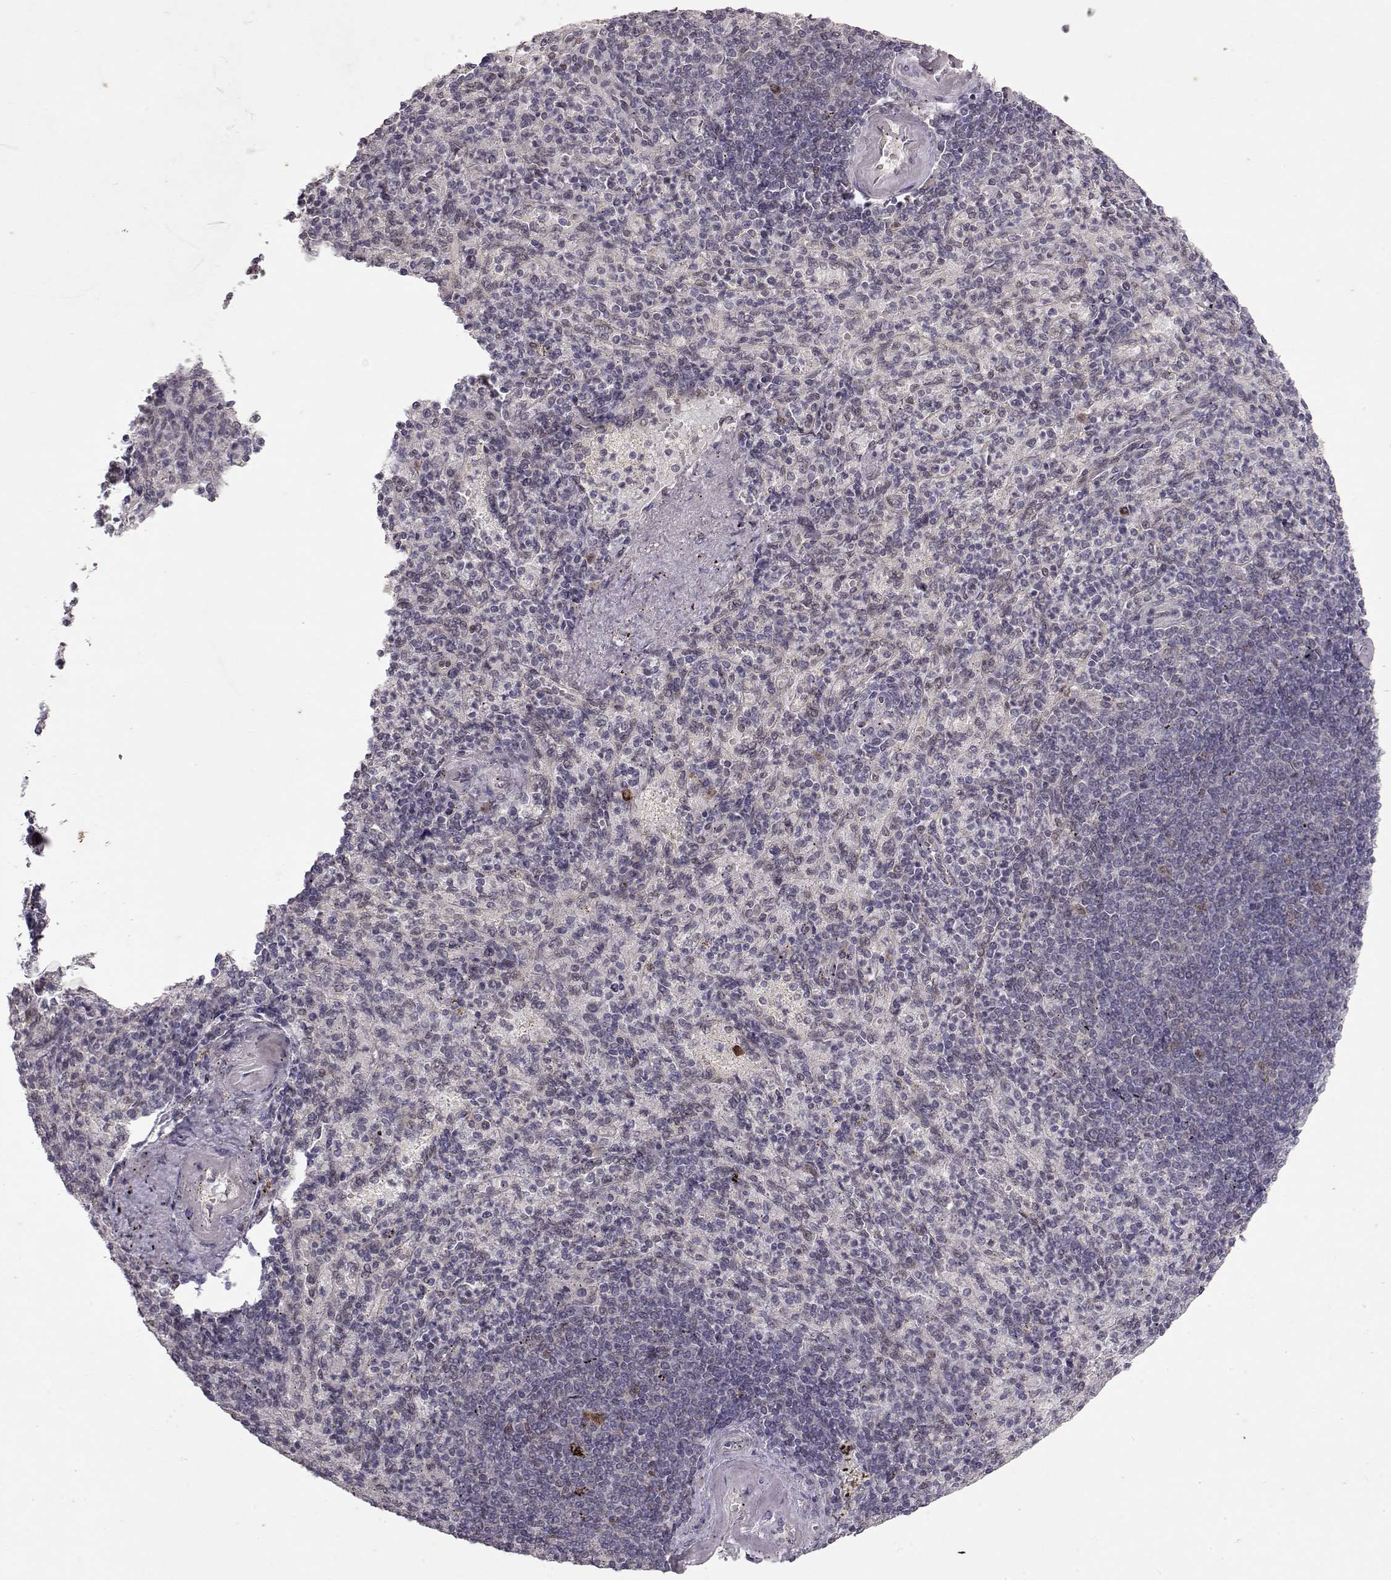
{"staining": {"intensity": "moderate", "quantity": "<25%", "location": "cytoplasmic/membranous"}, "tissue": "spleen", "cell_type": "Cells in red pulp", "image_type": "normal", "snomed": [{"axis": "morphology", "description": "Normal tissue, NOS"}, {"axis": "topography", "description": "Spleen"}], "caption": "This histopathology image shows IHC staining of unremarkable human spleen, with low moderate cytoplasmic/membranous positivity in approximately <25% of cells in red pulp.", "gene": "CDK4", "patient": {"sex": "female", "age": 74}}